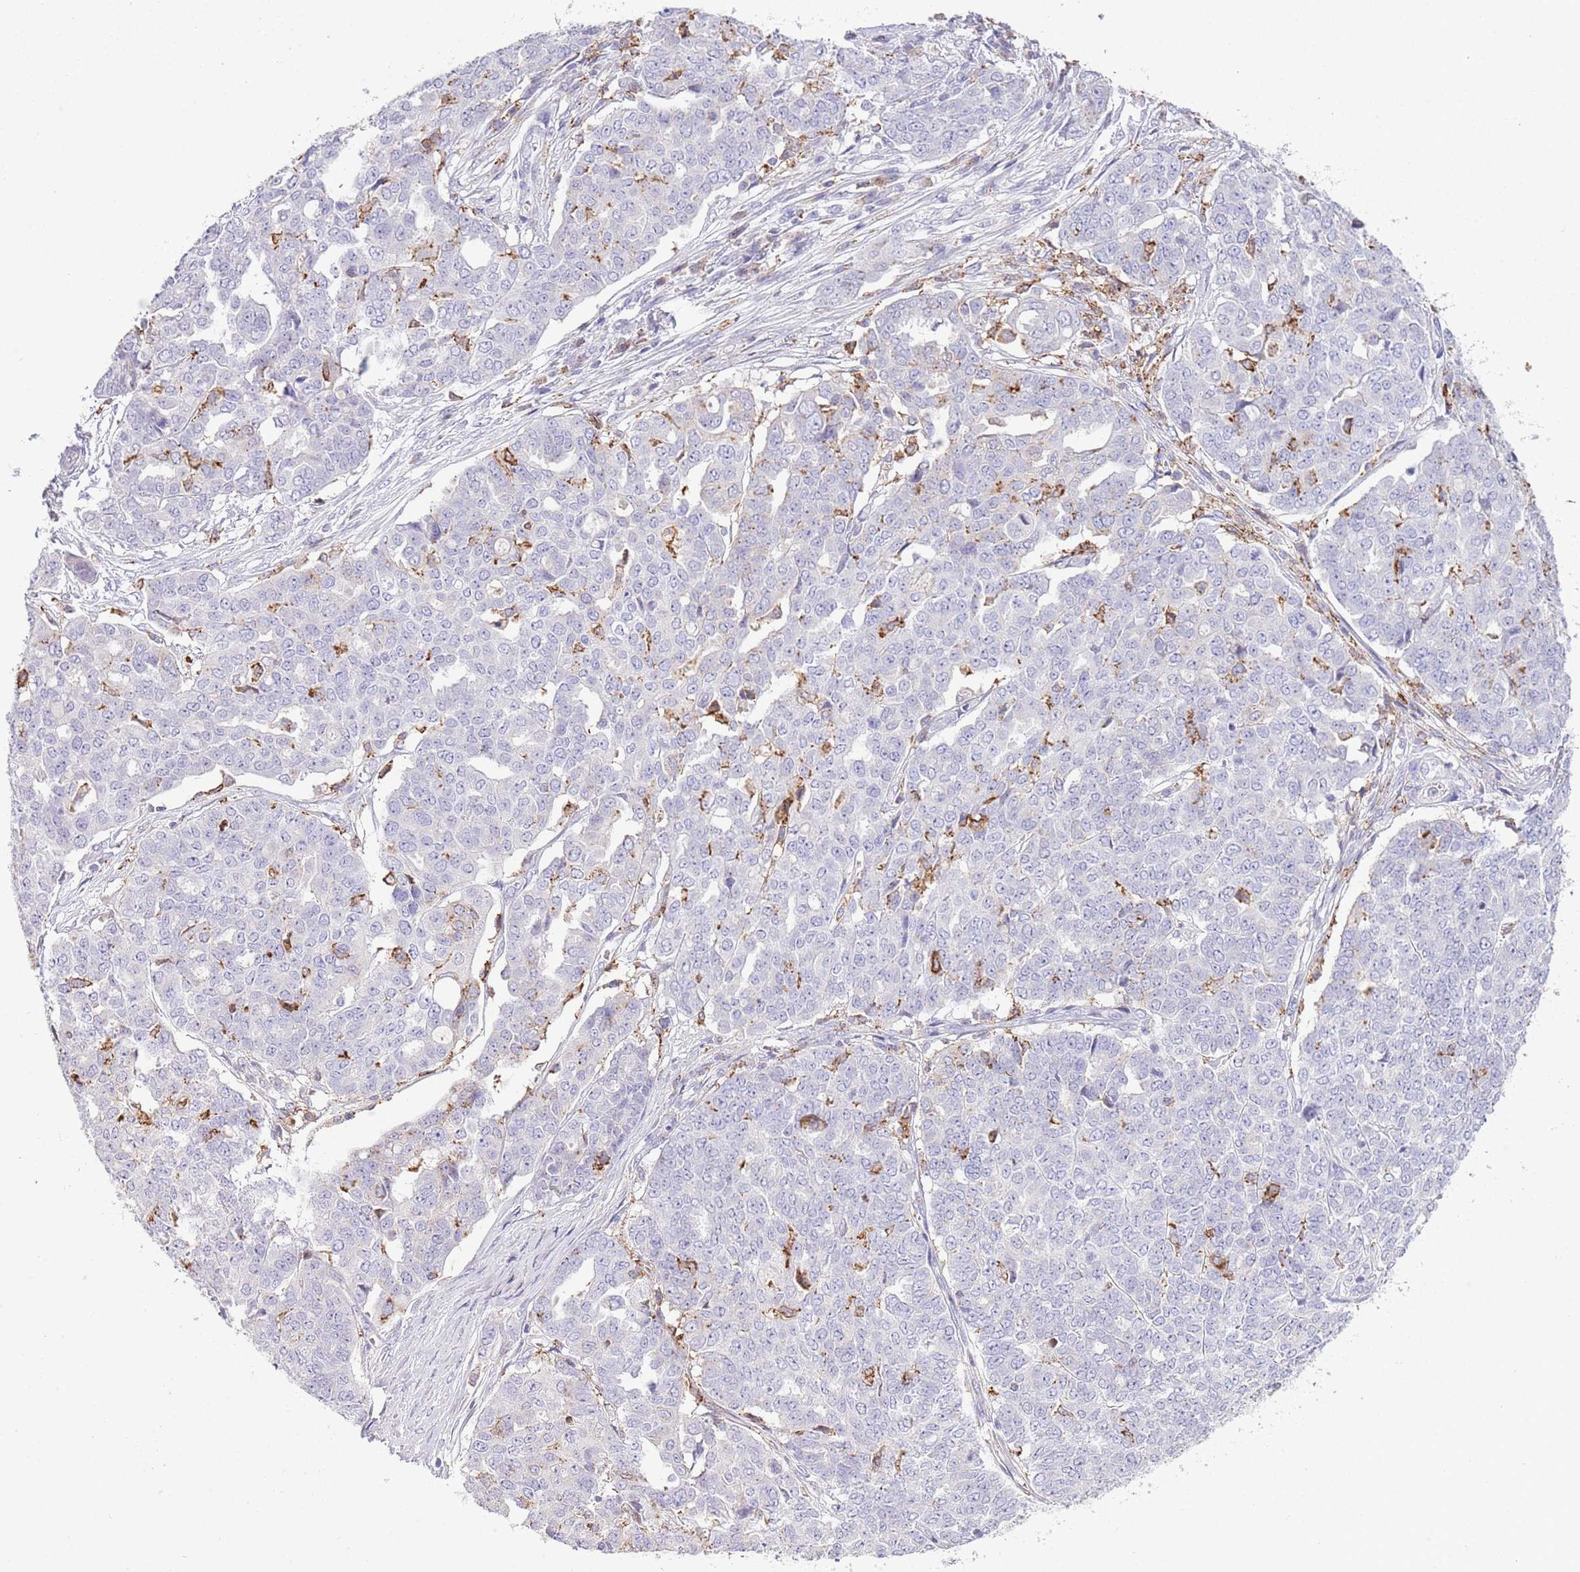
{"staining": {"intensity": "moderate", "quantity": "<25%", "location": "cytoplasmic/membranous"}, "tissue": "ovarian cancer", "cell_type": "Tumor cells", "image_type": "cancer", "snomed": [{"axis": "morphology", "description": "Cystadenocarcinoma, serous, NOS"}, {"axis": "topography", "description": "Soft tissue"}, {"axis": "topography", "description": "Ovary"}], "caption": "A brown stain highlights moderate cytoplasmic/membranous expression of a protein in human ovarian serous cystadenocarcinoma tumor cells. (DAB (3,3'-diaminobenzidine) IHC with brightfield microscopy, high magnification).", "gene": "ABHD17A", "patient": {"sex": "female", "age": 57}}